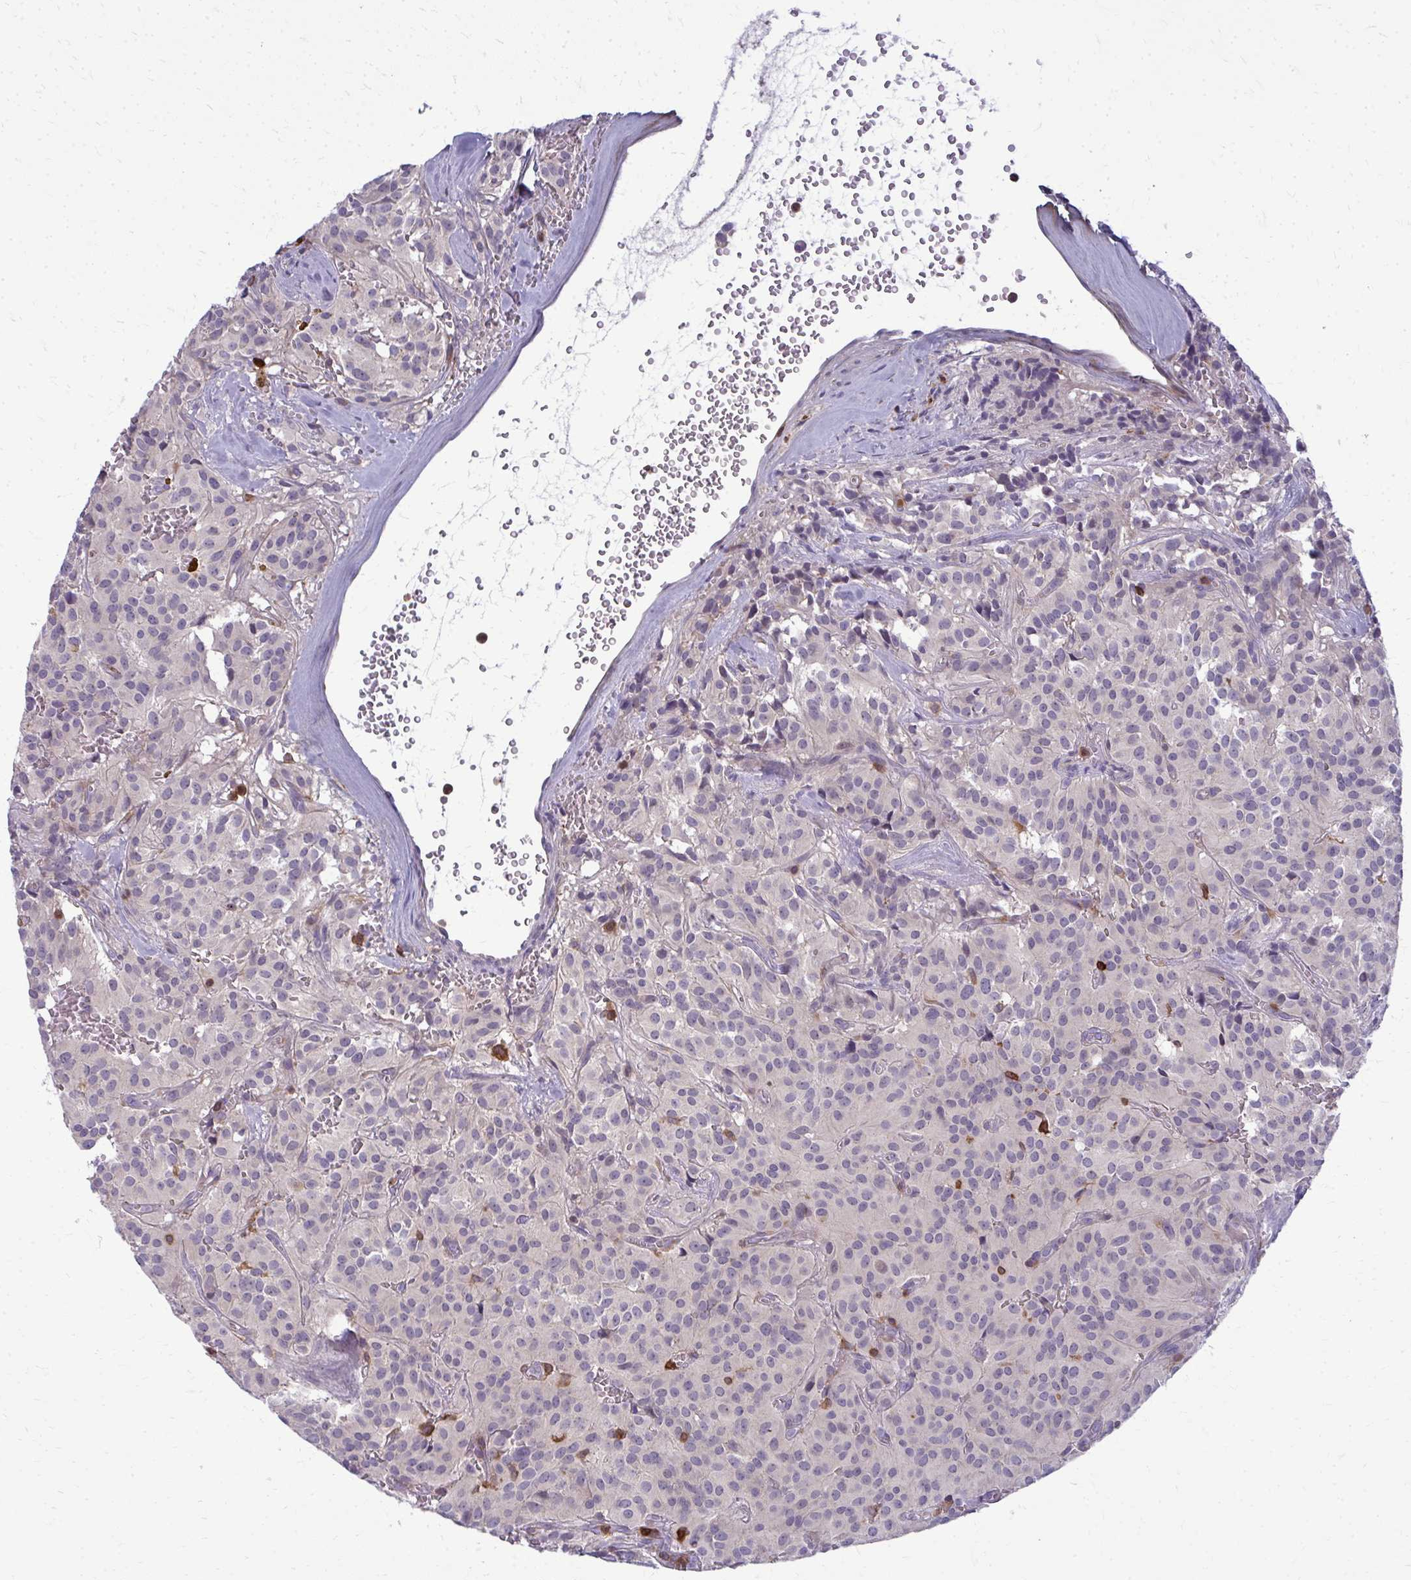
{"staining": {"intensity": "negative", "quantity": "none", "location": "none"}, "tissue": "glioma", "cell_type": "Tumor cells", "image_type": "cancer", "snomed": [{"axis": "morphology", "description": "Glioma, malignant, Low grade"}, {"axis": "topography", "description": "Brain"}], "caption": "DAB (3,3'-diaminobenzidine) immunohistochemical staining of human malignant low-grade glioma exhibits no significant positivity in tumor cells.", "gene": "AP5M1", "patient": {"sex": "male", "age": 42}}